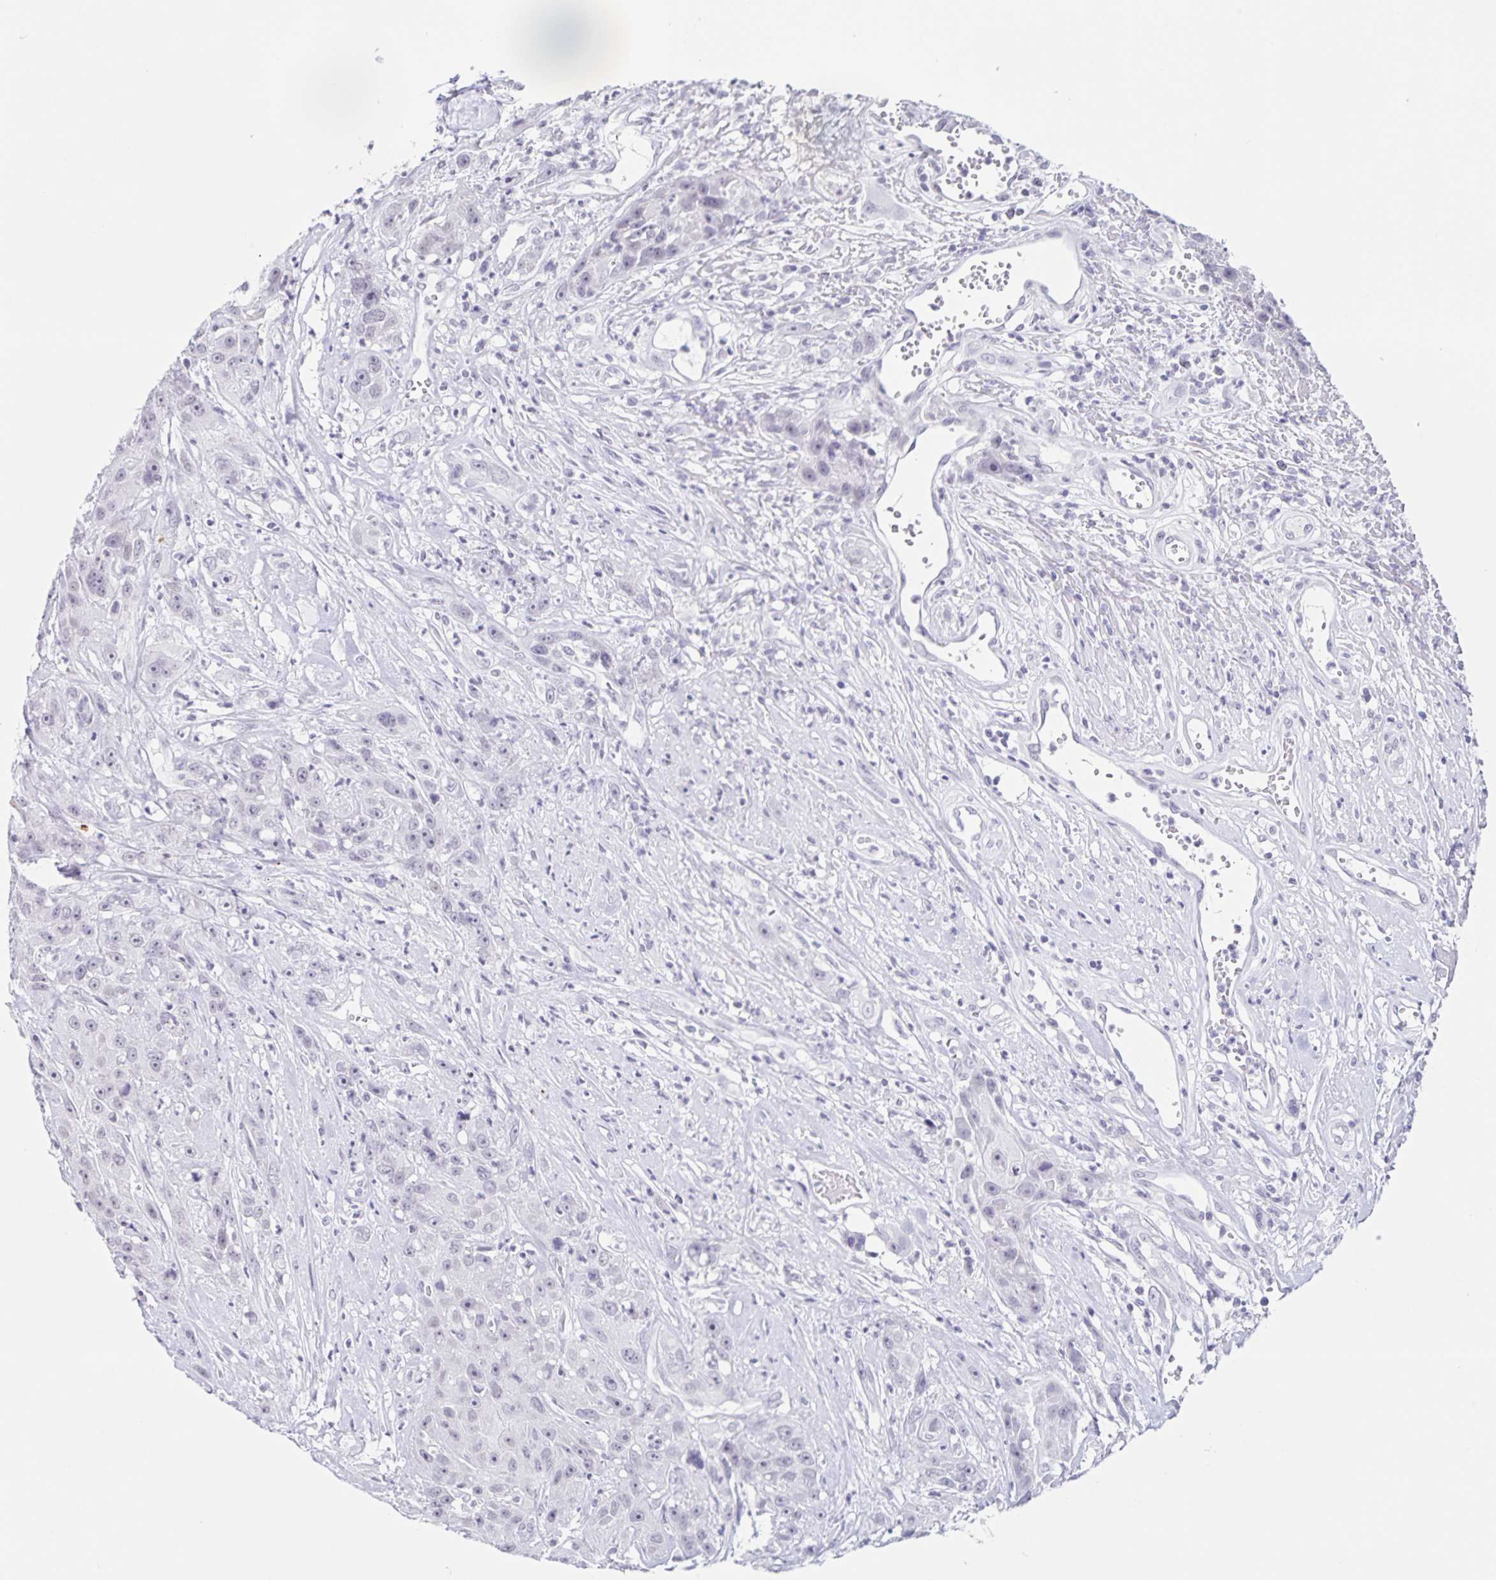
{"staining": {"intensity": "negative", "quantity": "none", "location": "none"}, "tissue": "head and neck cancer", "cell_type": "Tumor cells", "image_type": "cancer", "snomed": [{"axis": "morphology", "description": "Squamous cell carcinoma, NOS"}, {"axis": "topography", "description": "Head-Neck"}], "caption": "Immunohistochemistry (IHC) histopathology image of neoplastic tissue: human squamous cell carcinoma (head and neck) stained with DAB exhibits no significant protein positivity in tumor cells.", "gene": "LCE6A", "patient": {"sex": "male", "age": 57}}